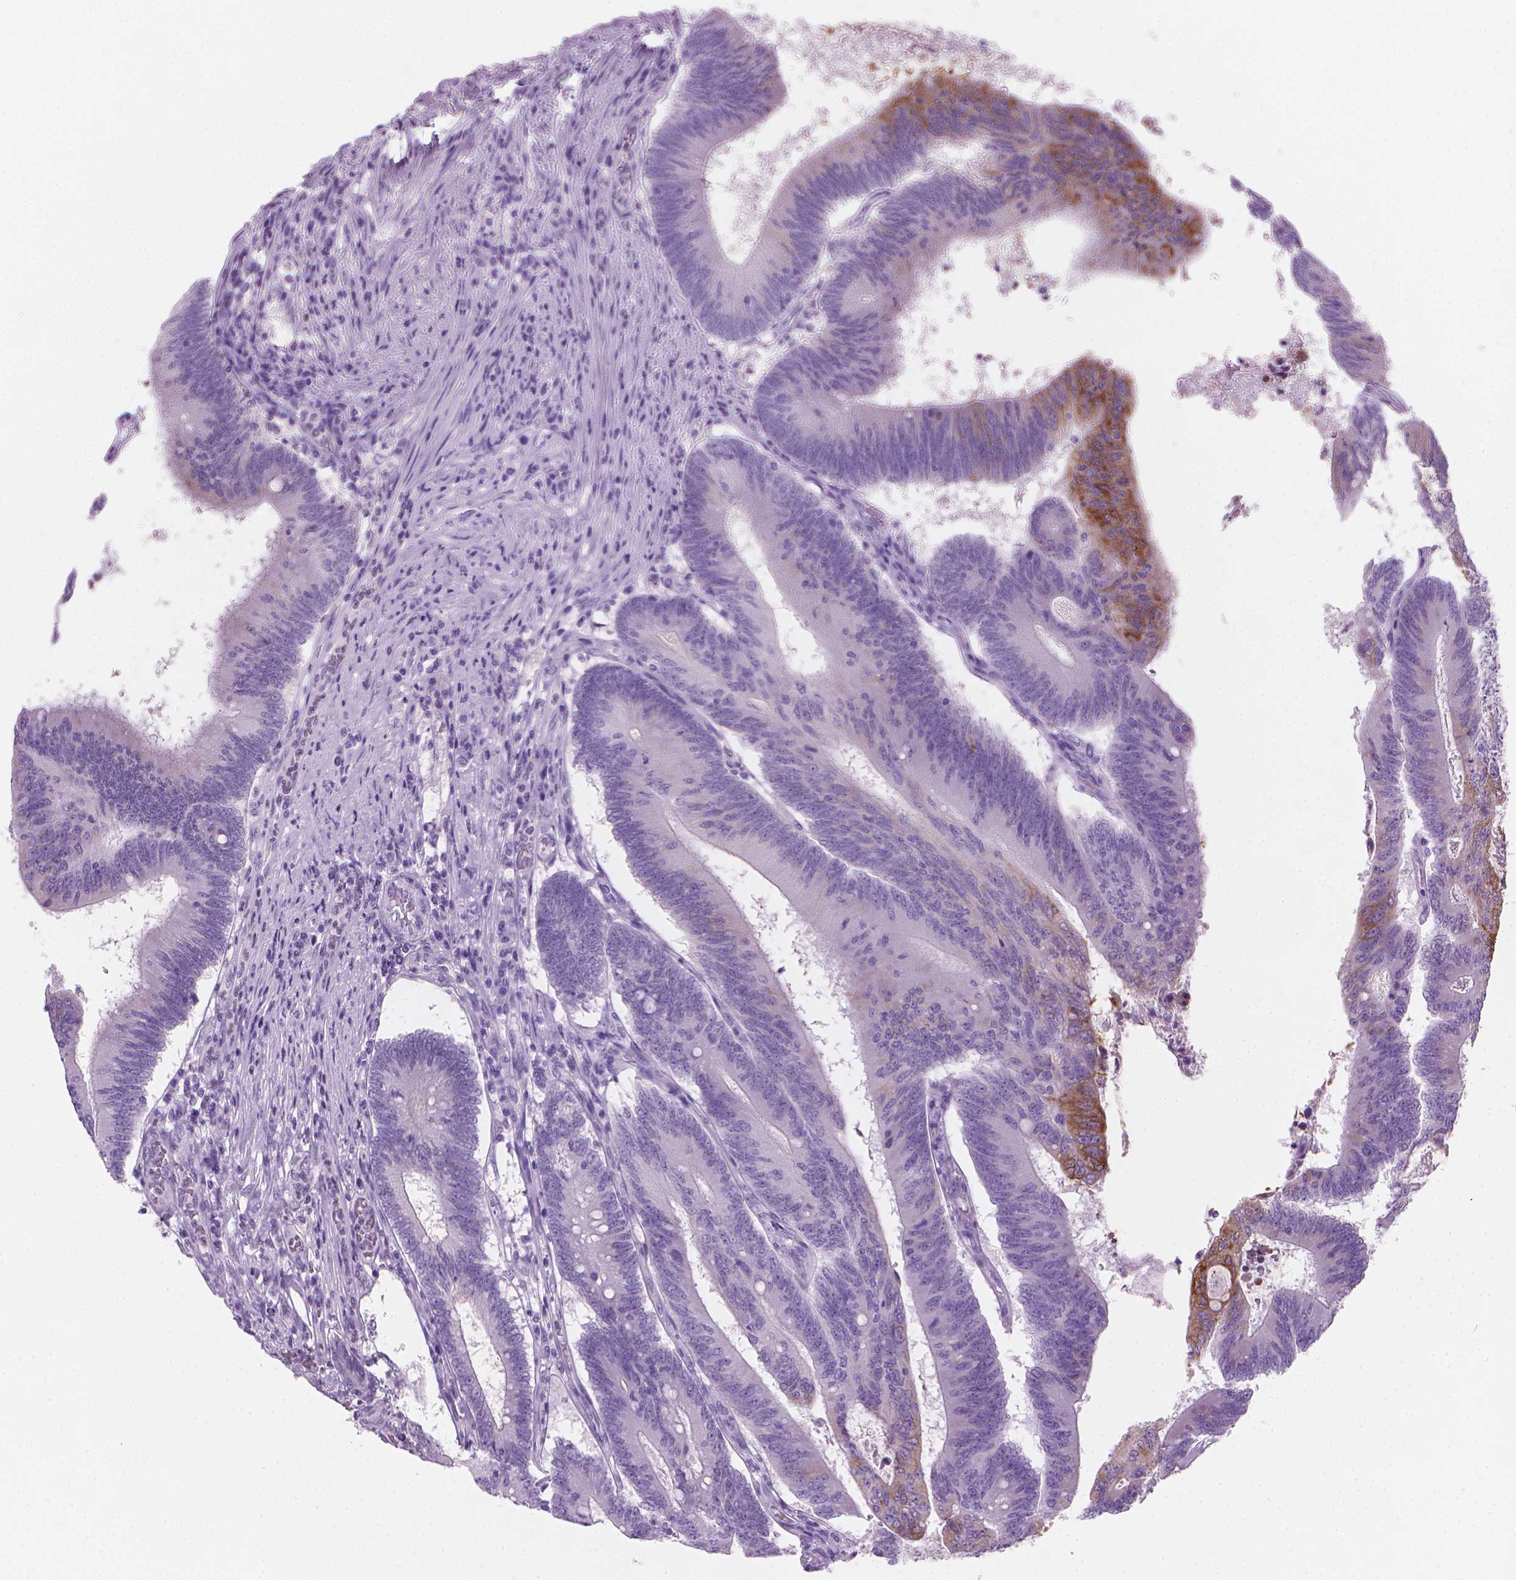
{"staining": {"intensity": "moderate", "quantity": "<25%", "location": "cytoplasmic/membranous"}, "tissue": "colorectal cancer", "cell_type": "Tumor cells", "image_type": "cancer", "snomed": [{"axis": "morphology", "description": "Adenocarcinoma, NOS"}, {"axis": "topography", "description": "Colon"}], "caption": "Protein analysis of colorectal cancer (adenocarcinoma) tissue shows moderate cytoplasmic/membranous positivity in about <25% of tumor cells.", "gene": "TTC29", "patient": {"sex": "female", "age": 70}}